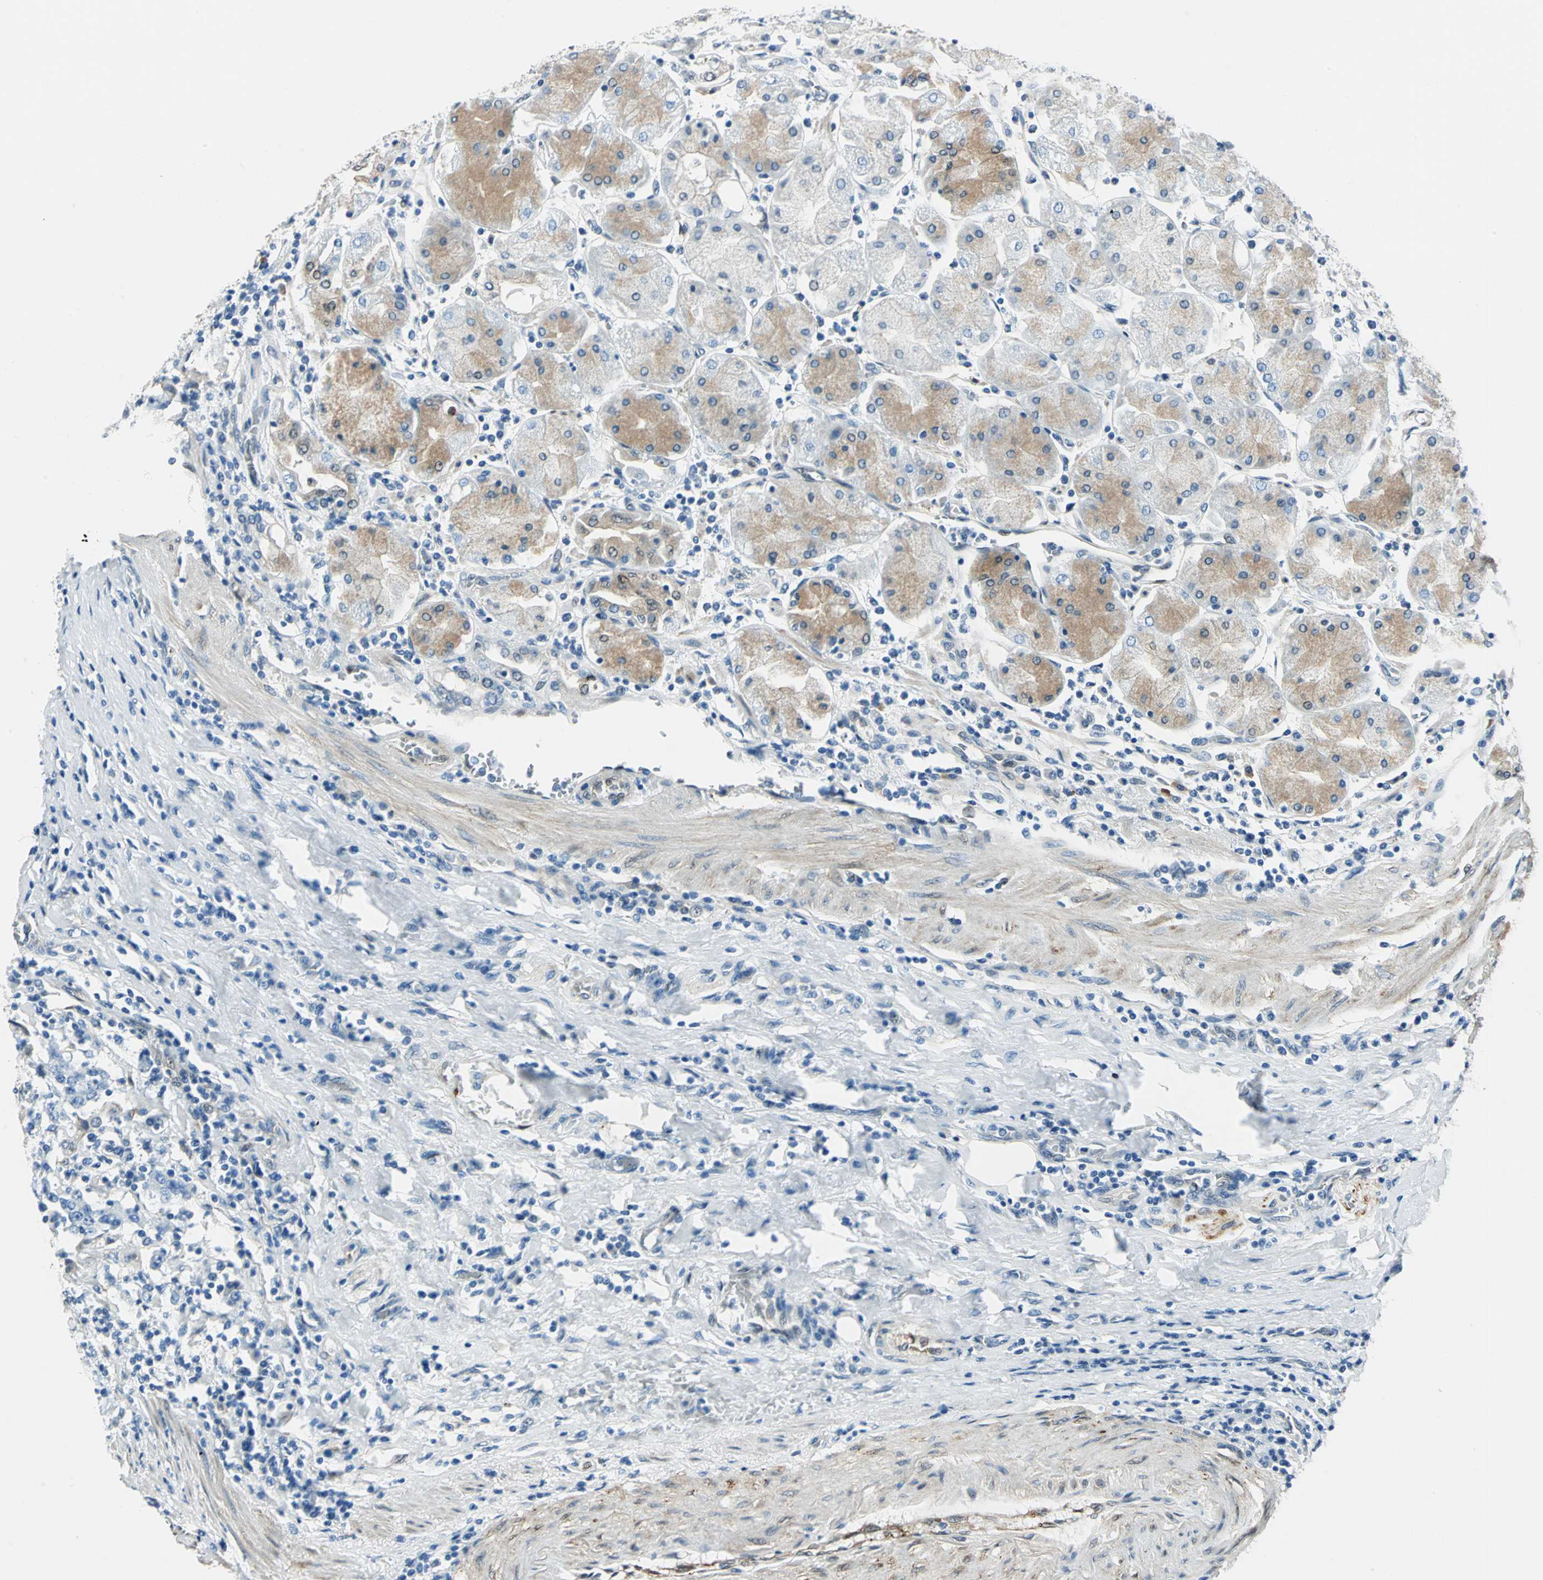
{"staining": {"intensity": "negative", "quantity": "none", "location": "none"}, "tissue": "stomach cancer", "cell_type": "Tumor cells", "image_type": "cancer", "snomed": [{"axis": "morphology", "description": "Normal tissue, NOS"}, {"axis": "morphology", "description": "Adenocarcinoma, NOS"}, {"axis": "topography", "description": "Stomach, upper"}, {"axis": "topography", "description": "Stomach"}], "caption": "Immunohistochemical staining of adenocarcinoma (stomach) exhibits no significant staining in tumor cells. (DAB IHC with hematoxylin counter stain).", "gene": "HSPB1", "patient": {"sex": "male", "age": 59}}